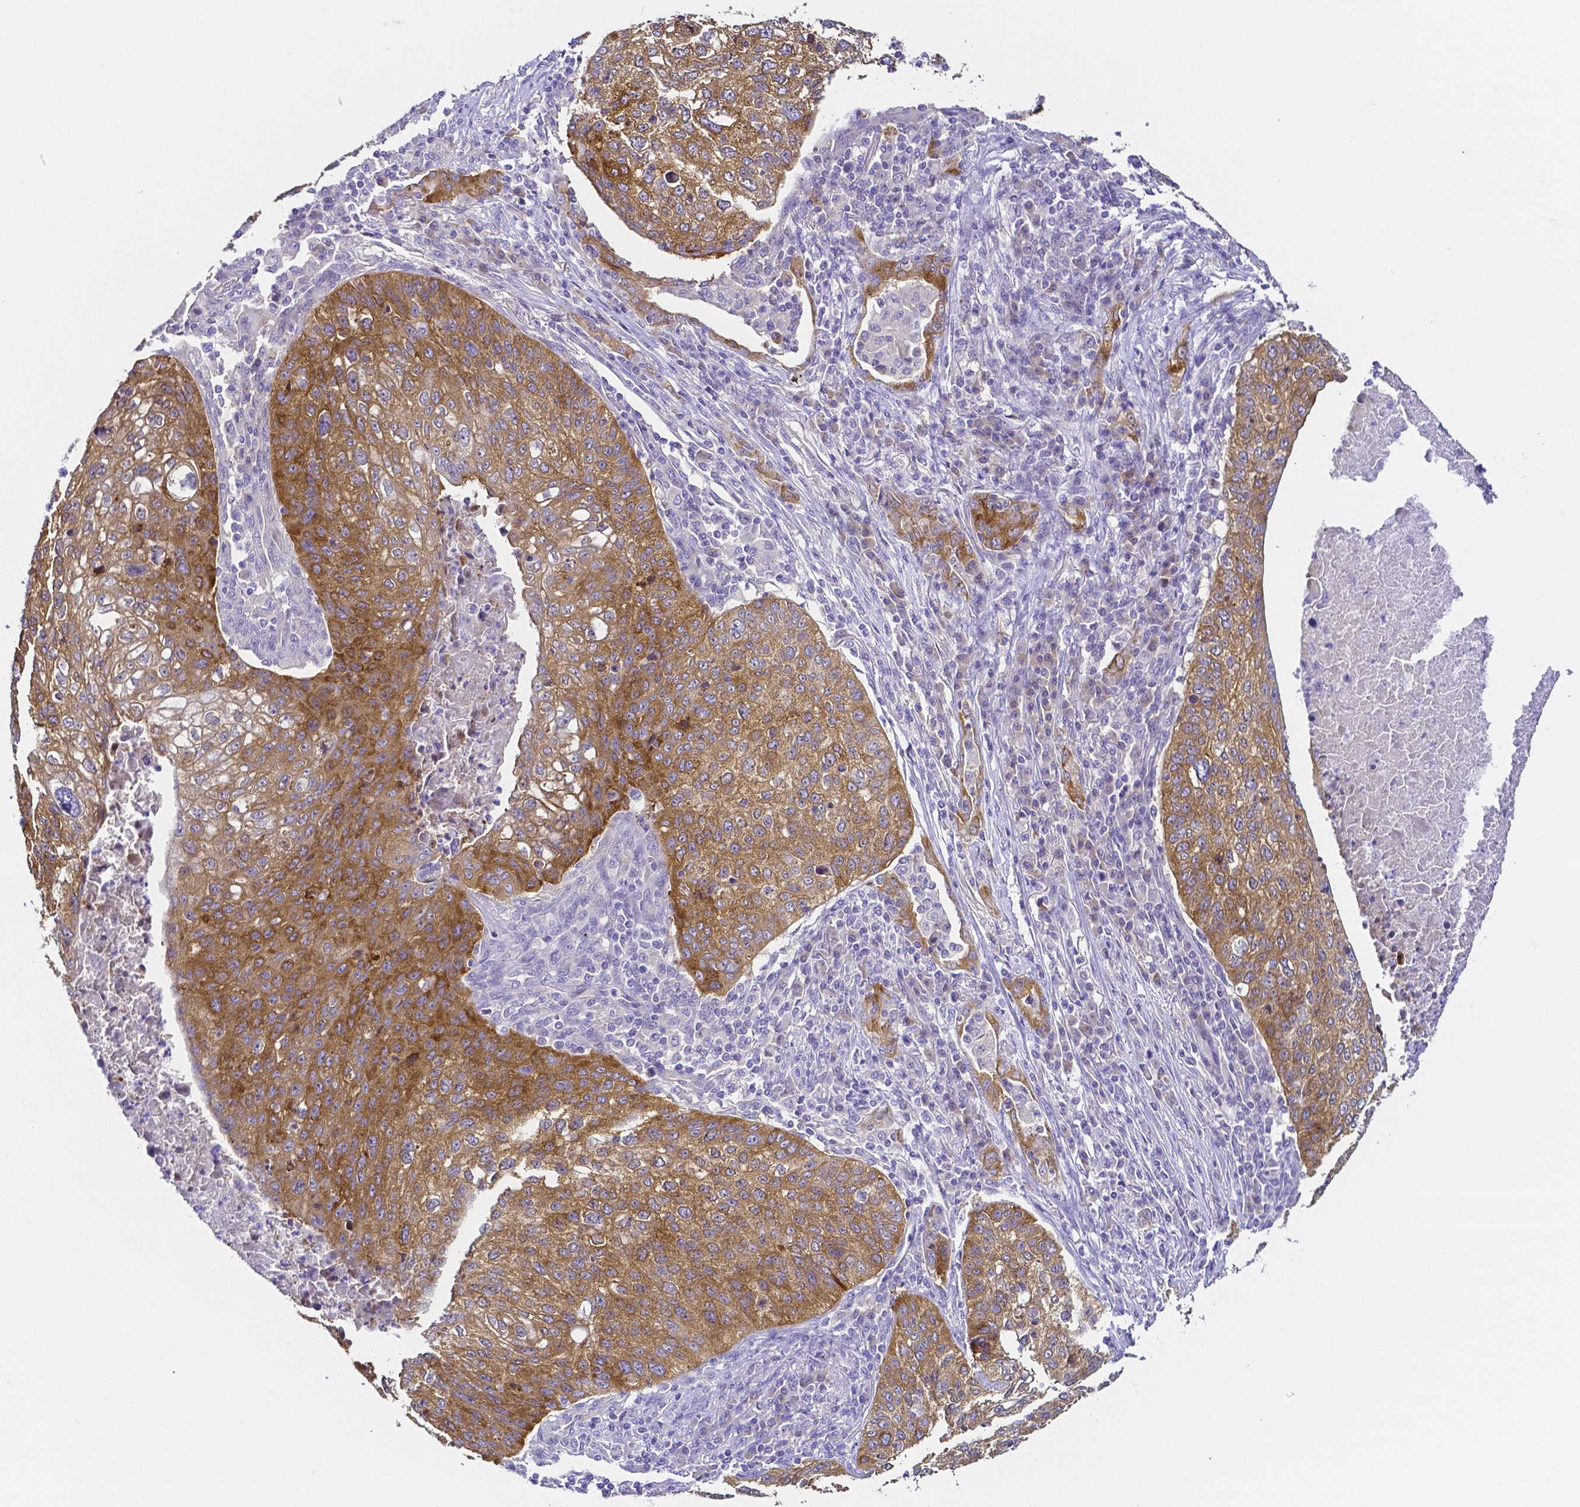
{"staining": {"intensity": "moderate", "quantity": ">75%", "location": "cytoplasmic/membranous"}, "tissue": "lung cancer", "cell_type": "Tumor cells", "image_type": "cancer", "snomed": [{"axis": "morphology", "description": "Squamous cell carcinoma, NOS"}, {"axis": "topography", "description": "Lung"}], "caption": "A histopathology image of human lung cancer stained for a protein shows moderate cytoplasmic/membranous brown staining in tumor cells.", "gene": "PKP3", "patient": {"sex": "male", "age": 63}}